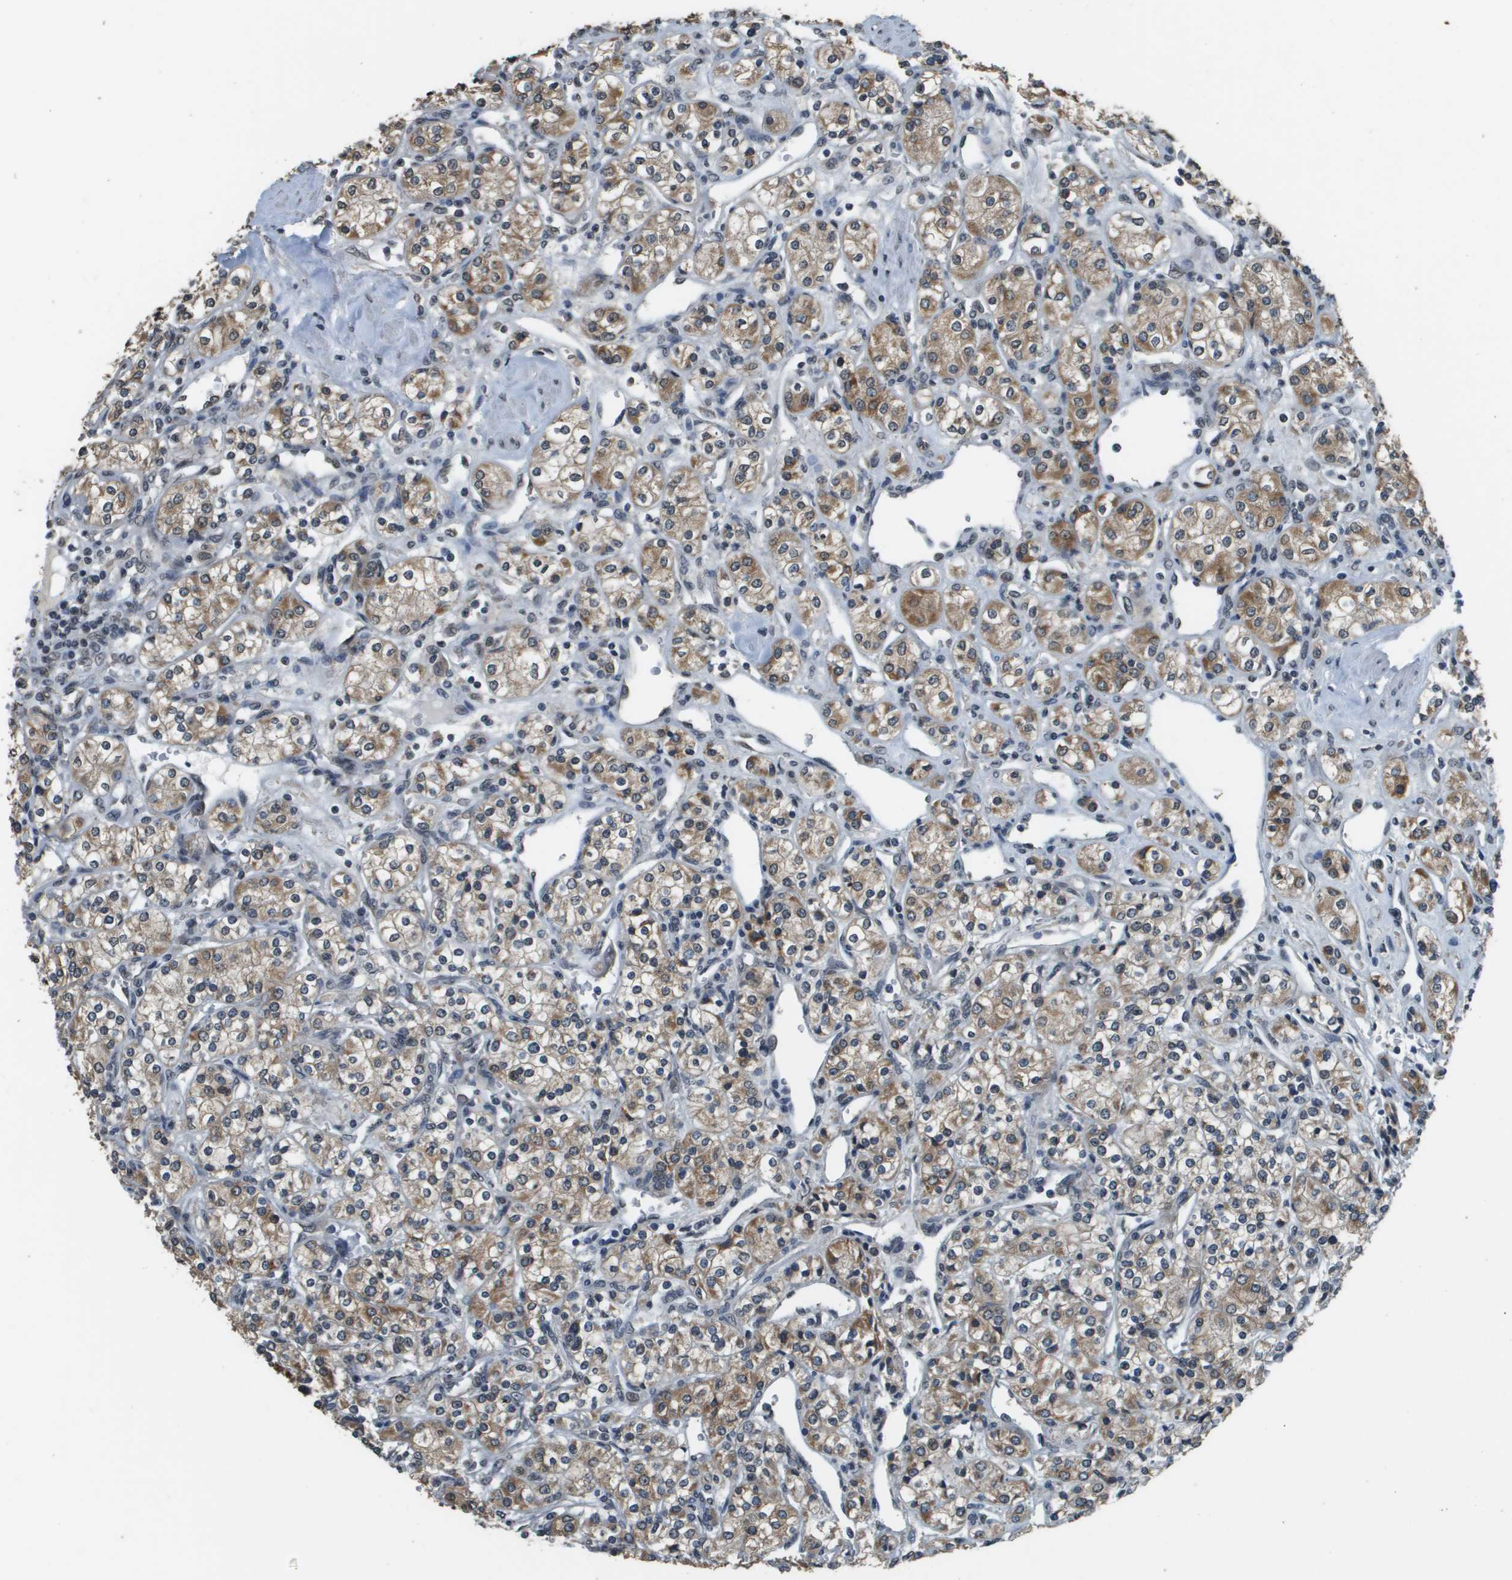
{"staining": {"intensity": "moderate", "quantity": ">75%", "location": "cytoplasmic/membranous"}, "tissue": "renal cancer", "cell_type": "Tumor cells", "image_type": "cancer", "snomed": [{"axis": "morphology", "description": "Adenocarcinoma, NOS"}, {"axis": "topography", "description": "Kidney"}], "caption": "Moderate cytoplasmic/membranous expression for a protein is present in about >75% of tumor cells of renal cancer using IHC.", "gene": "FANCC", "patient": {"sex": "male", "age": 77}}